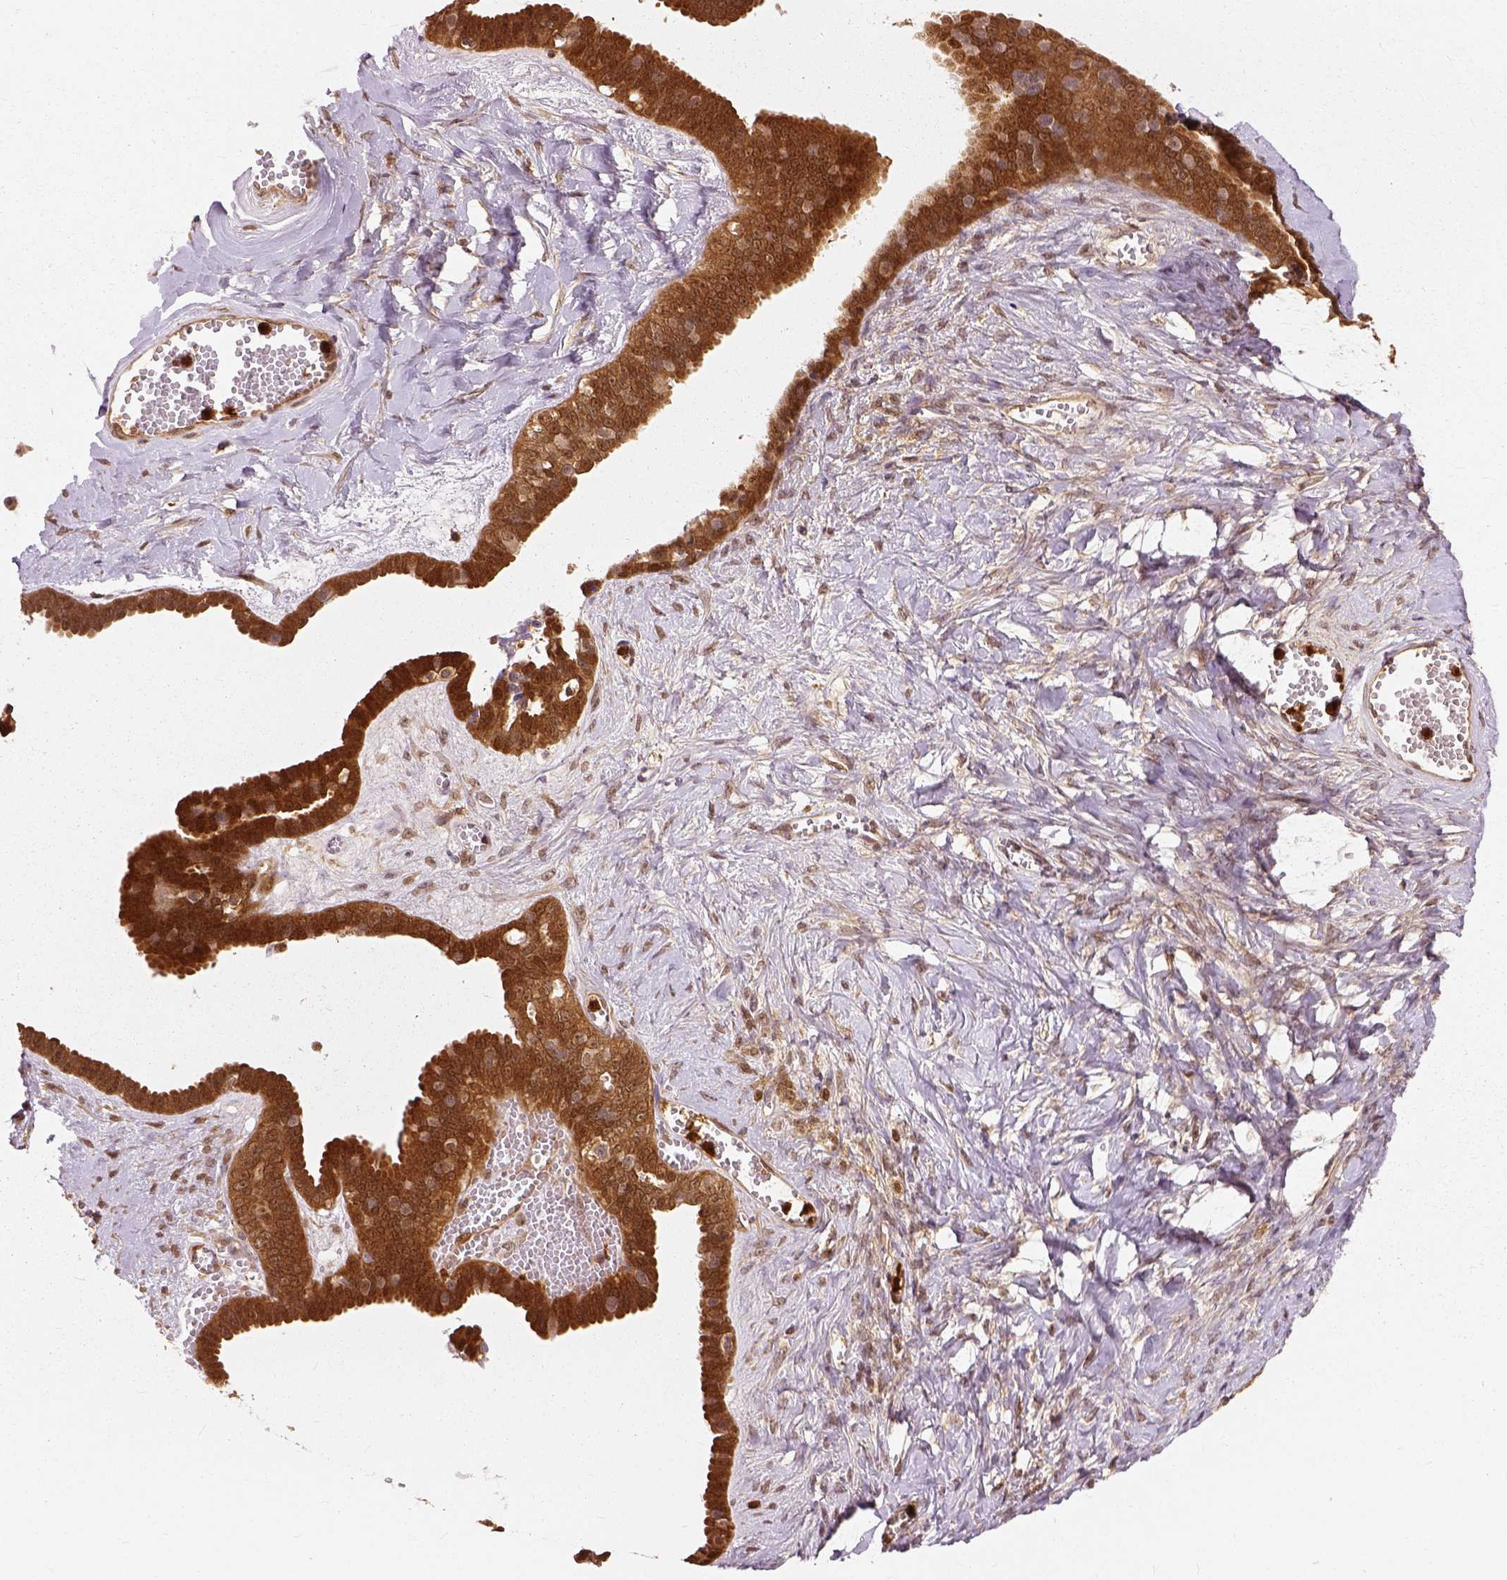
{"staining": {"intensity": "strong", "quantity": ">75%", "location": "cytoplasmic/membranous"}, "tissue": "ovarian cancer", "cell_type": "Tumor cells", "image_type": "cancer", "snomed": [{"axis": "morphology", "description": "Cystadenocarcinoma, serous, NOS"}, {"axis": "topography", "description": "Ovary"}], "caption": "Ovarian serous cystadenocarcinoma stained with a brown dye displays strong cytoplasmic/membranous positive staining in approximately >75% of tumor cells.", "gene": "GPI", "patient": {"sex": "female", "age": 71}}